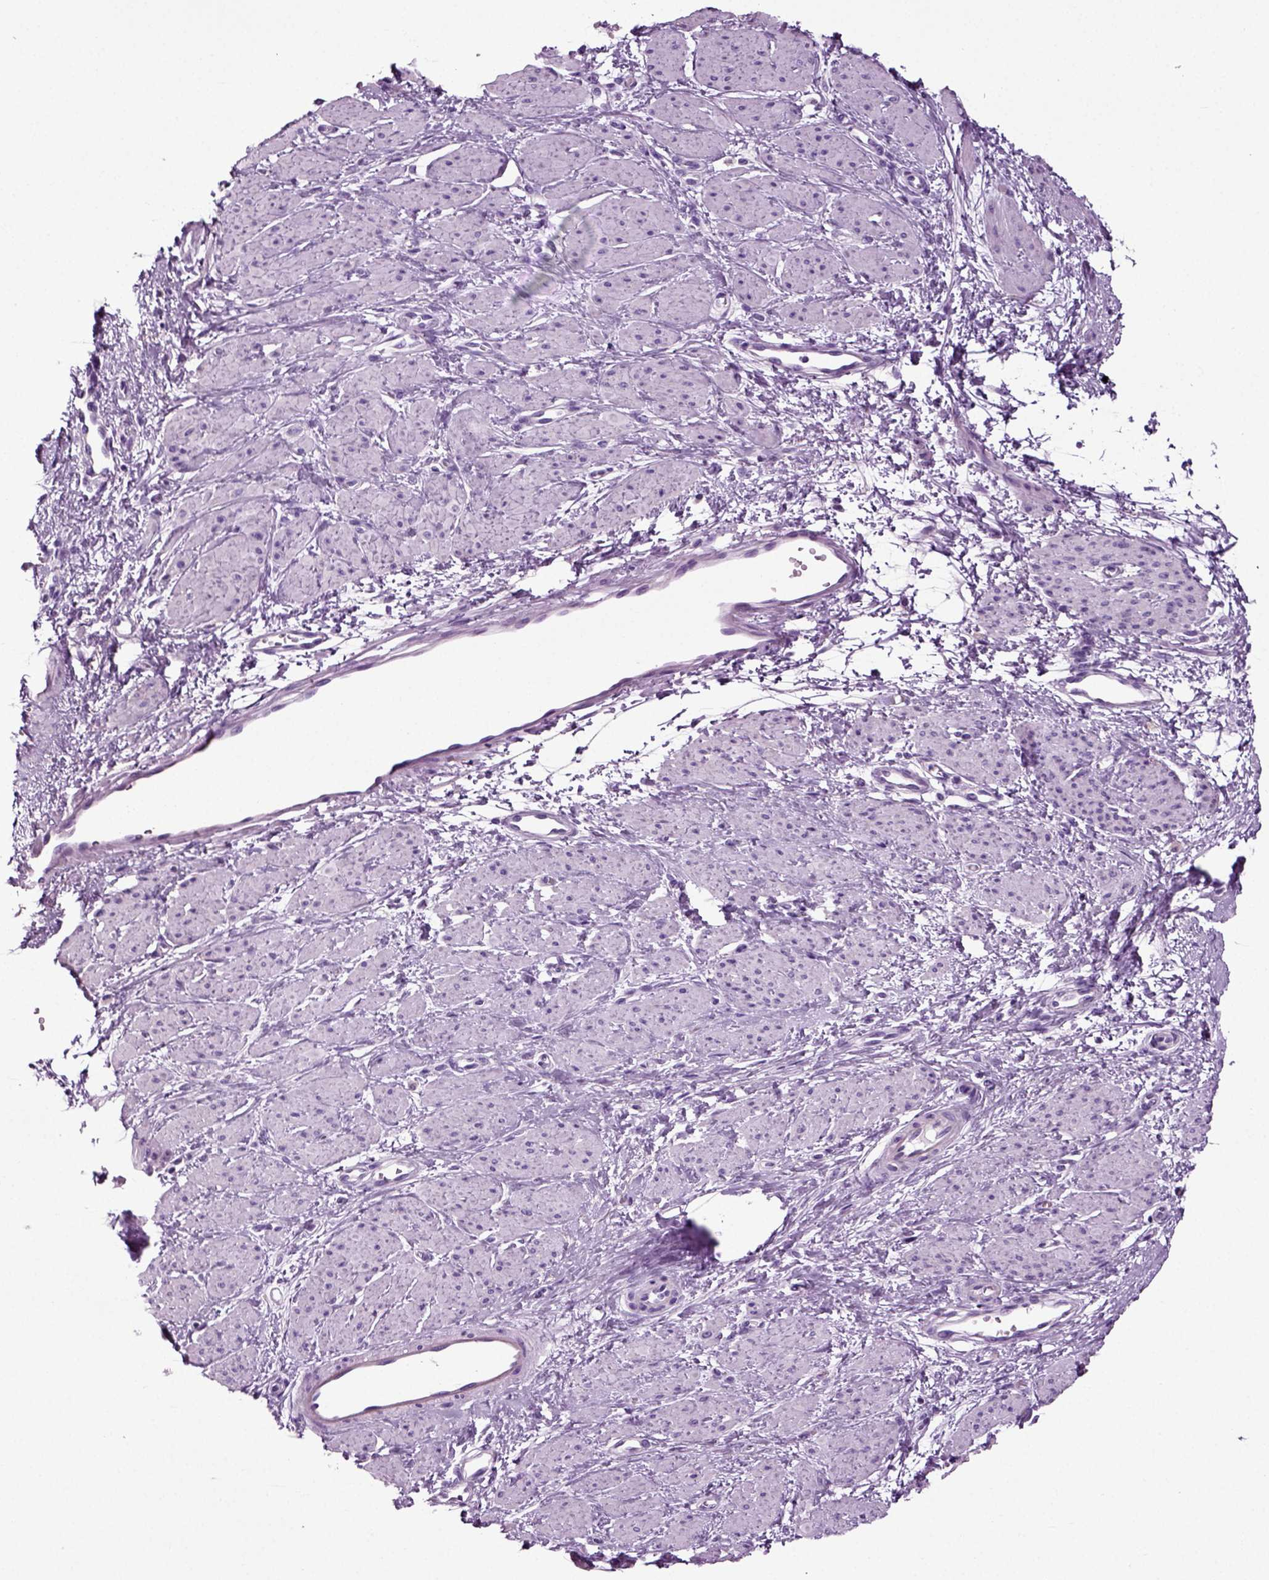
{"staining": {"intensity": "negative", "quantity": "none", "location": "none"}, "tissue": "smooth muscle", "cell_type": "Smooth muscle cells", "image_type": "normal", "snomed": [{"axis": "morphology", "description": "Normal tissue, NOS"}, {"axis": "topography", "description": "Smooth muscle"}, {"axis": "topography", "description": "Uterus"}], "caption": "This is an immunohistochemistry (IHC) photomicrograph of normal human smooth muscle. There is no staining in smooth muscle cells.", "gene": "DNAH10", "patient": {"sex": "female", "age": 39}}